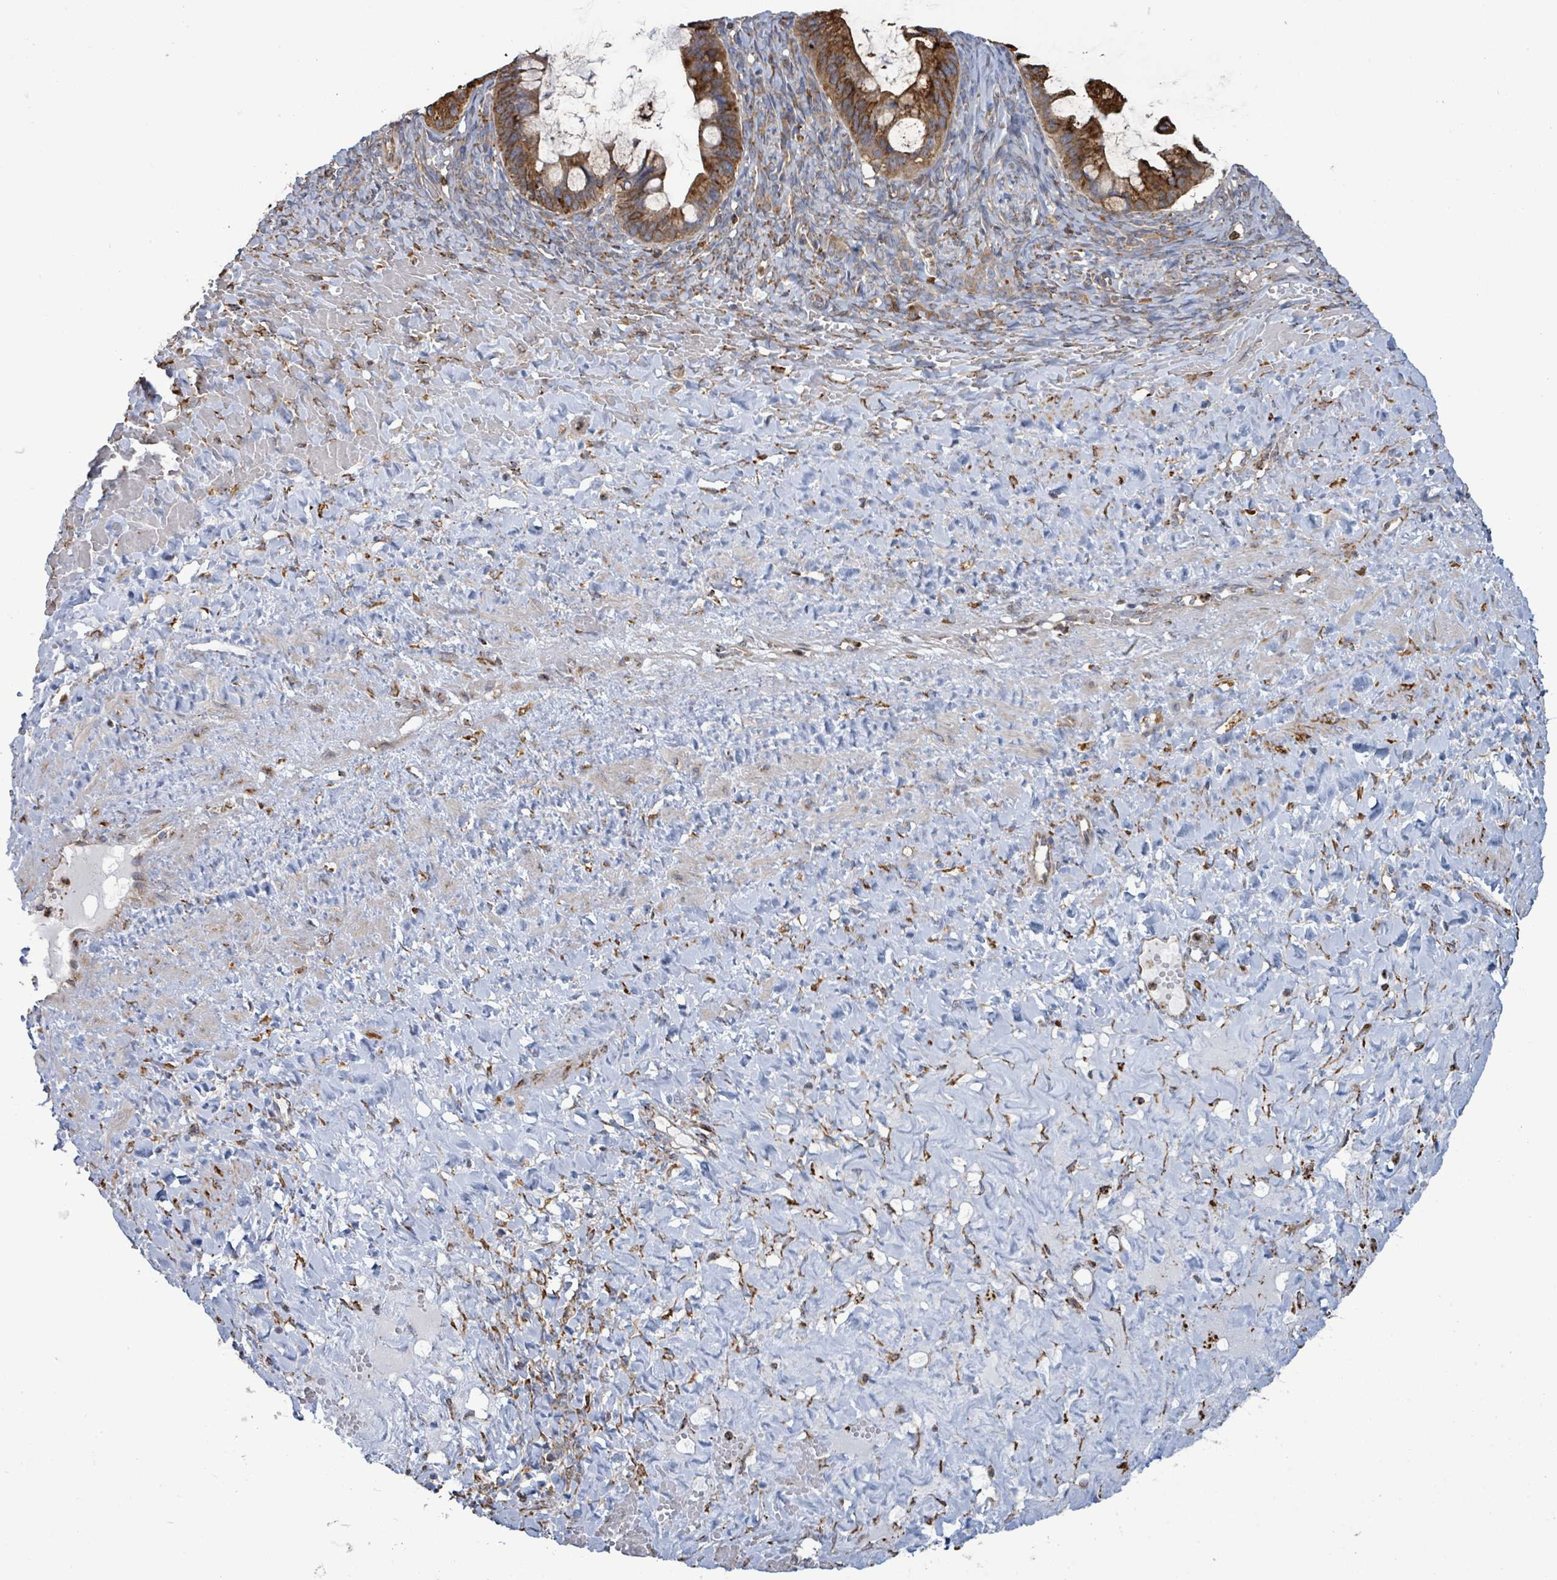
{"staining": {"intensity": "strong", "quantity": ">75%", "location": "cytoplasmic/membranous"}, "tissue": "ovarian cancer", "cell_type": "Tumor cells", "image_type": "cancer", "snomed": [{"axis": "morphology", "description": "Cystadenocarcinoma, mucinous, NOS"}, {"axis": "topography", "description": "Ovary"}], "caption": "Tumor cells demonstrate strong cytoplasmic/membranous staining in about >75% of cells in ovarian cancer. (IHC, brightfield microscopy, high magnification).", "gene": "RFPL4A", "patient": {"sex": "female", "age": 73}}